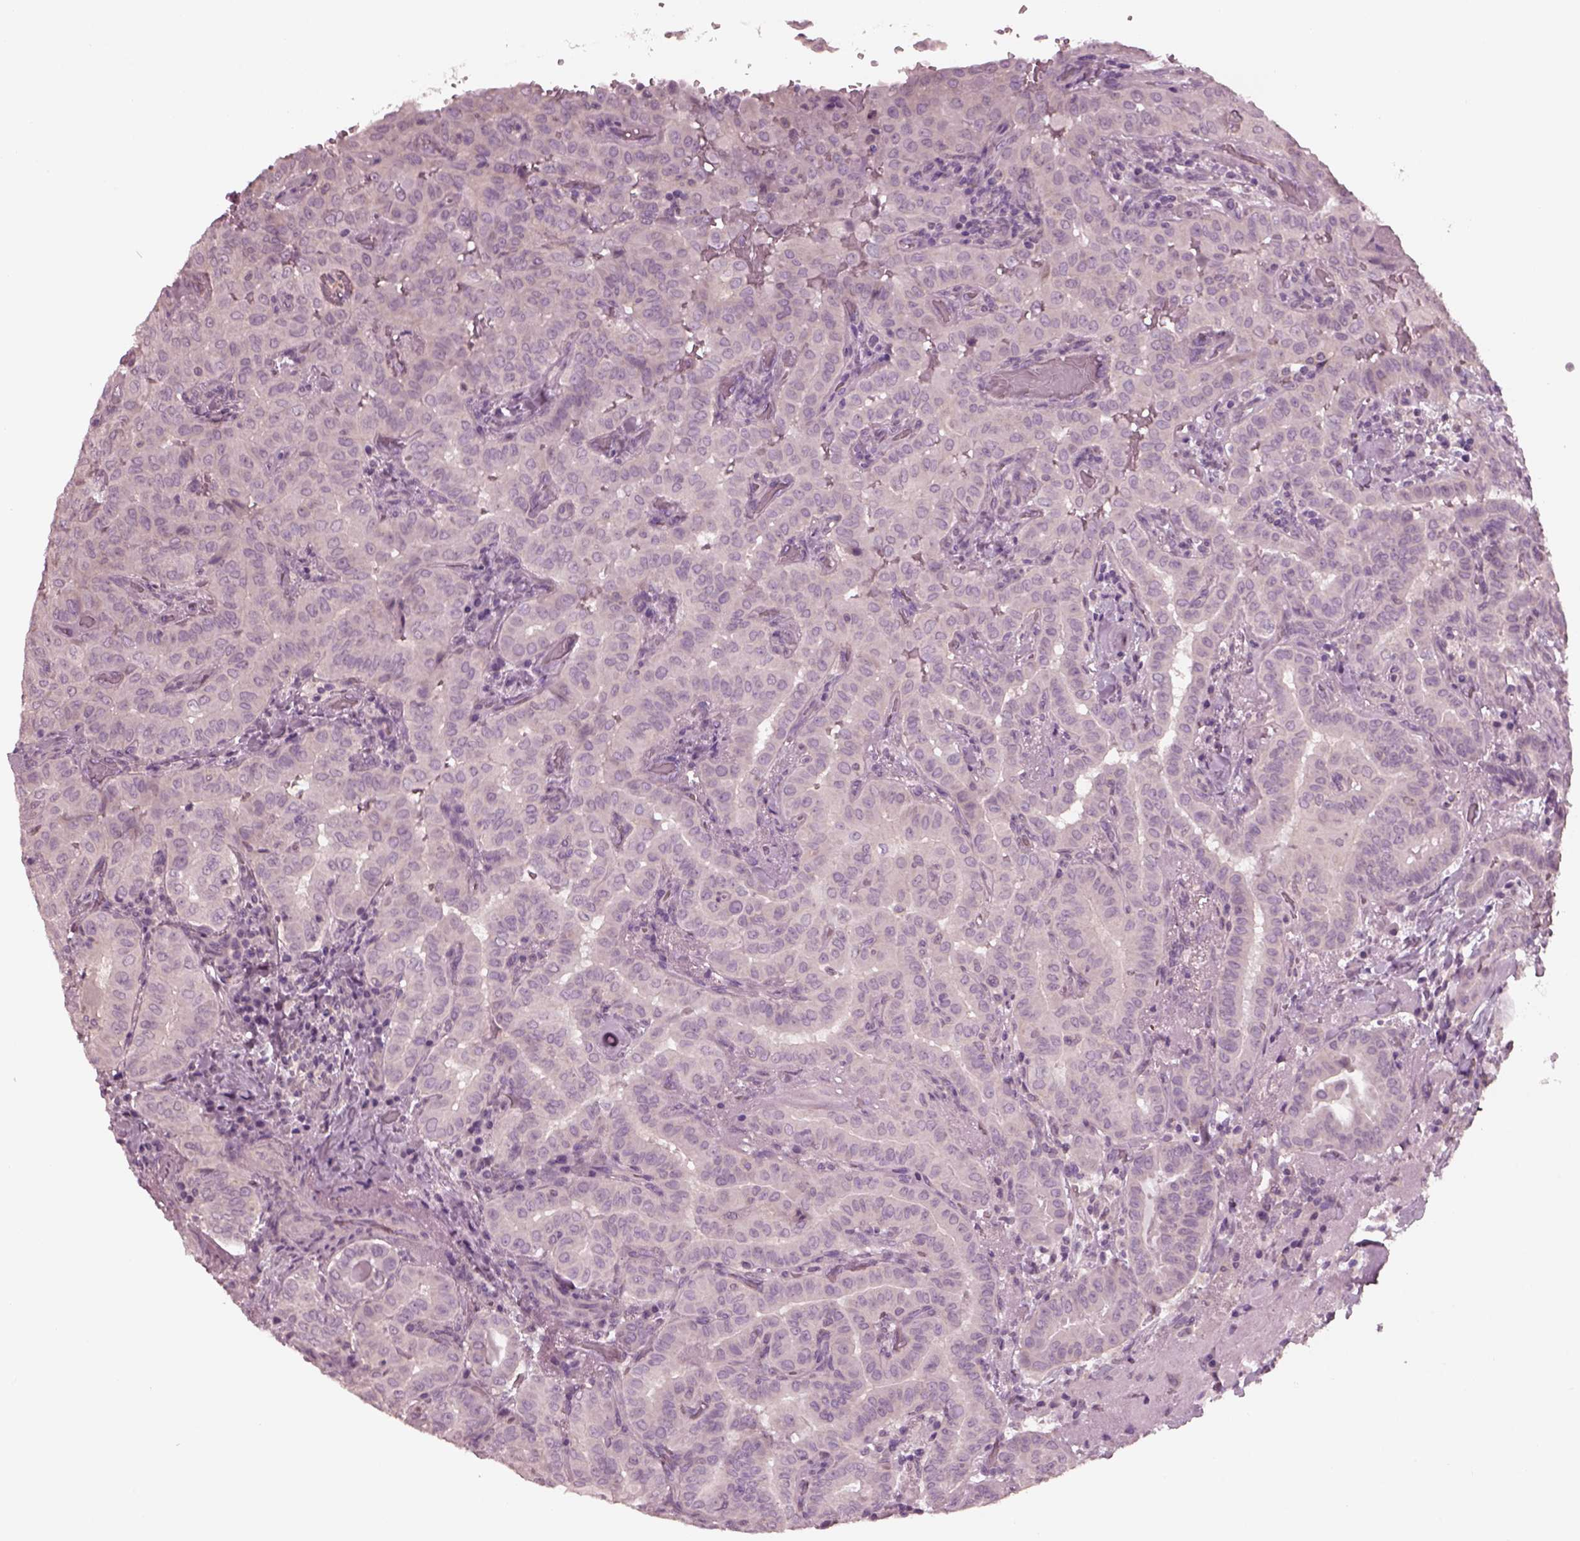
{"staining": {"intensity": "negative", "quantity": "none", "location": "none"}, "tissue": "thyroid cancer", "cell_type": "Tumor cells", "image_type": "cancer", "snomed": [{"axis": "morphology", "description": "Papillary adenocarcinoma, NOS"}, {"axis": "morphology", "description": "Papillary adenoma metastatic"}, {"axis": "topography", "description": "Thyroid gland"}], "caption": "Tumor cells show no significant protein positivity in thyroid papillary adenoma metastatic.", "gene": "YY2", "patient": {"sex": "female", "age": 50}}